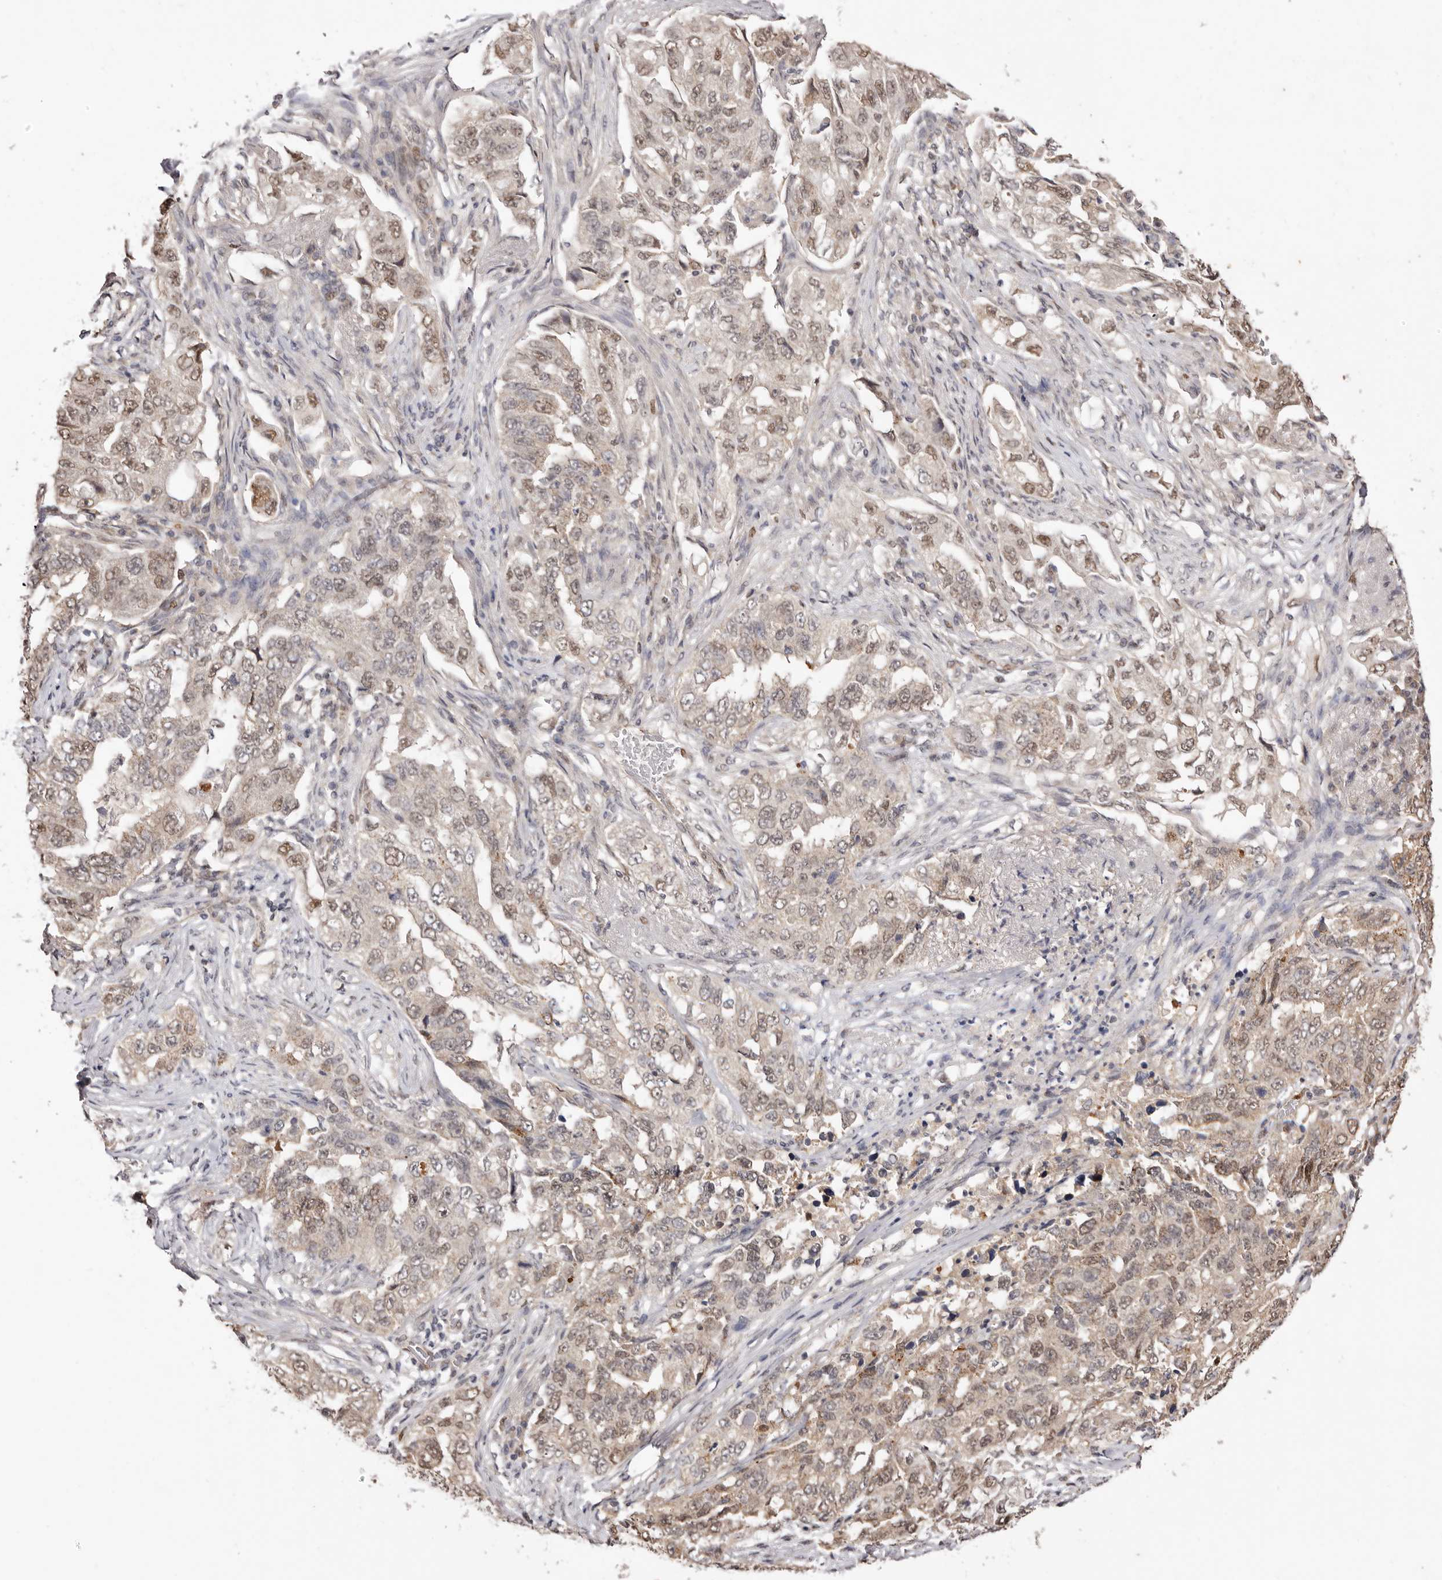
{"staining": {"intensity": "moderate", "quantity": ">75%", "location": "nuclear"}, "tissue": "lung cancer", "cell_type": "Tumor cells", "image_type": "cancer", "snomed": [{"axis": "morphology", "description": "Adenocarcinoma, NOS"}, {"axis": "topography", "description": "Lung"}], "caption": "Adenocarcinoma (lung) tissue displays moderate nuclear staining in about >75% of tumor cells, visualized by immunohistochemistry.", "gene": "NOTCH1", "patient": {"sex": "female", "age": 51}}